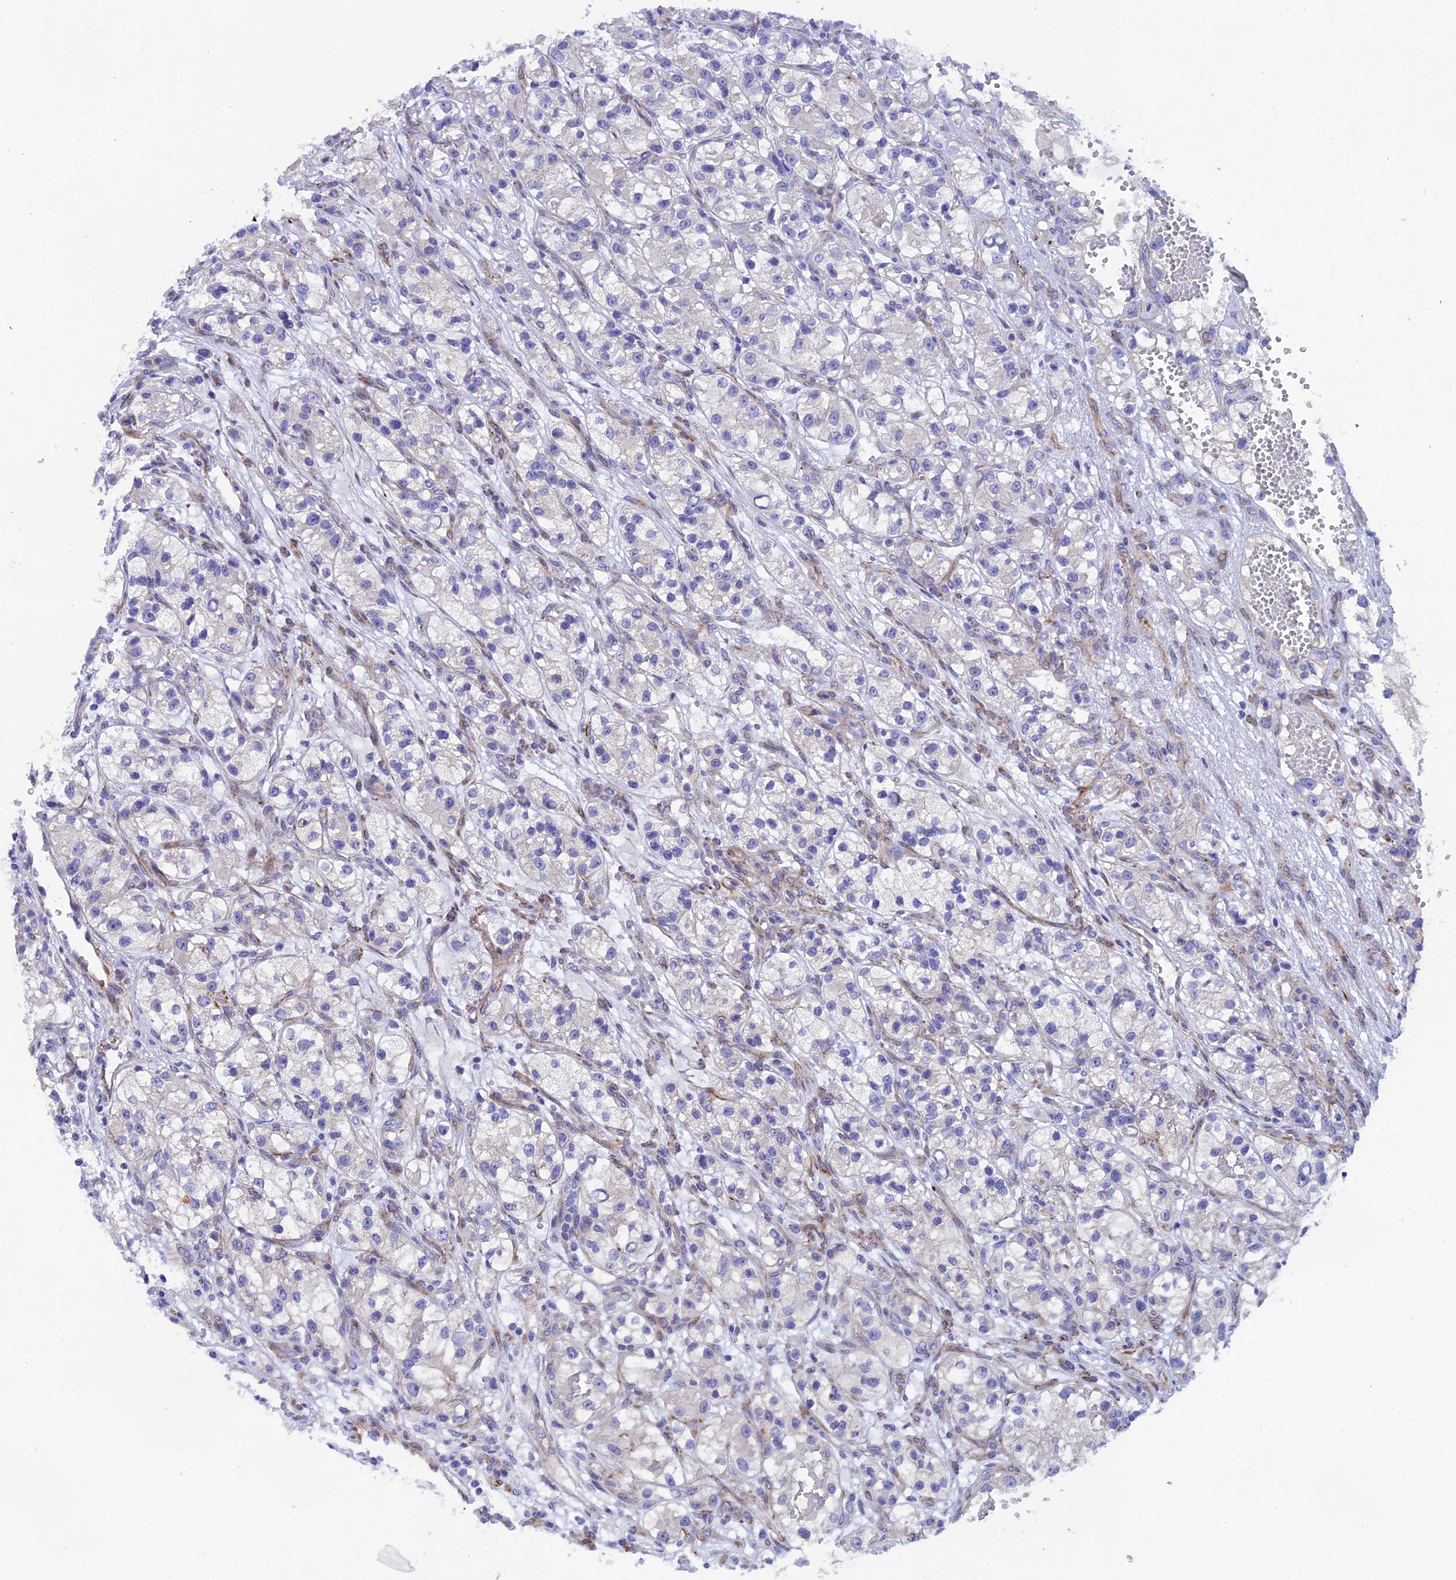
{"staining": {"intensity": "negative", "quantity": "none", "location": "none"}, "tissue": "renal cancer", "cell_type": "Tumor cells", "image_type": "cancer", "snomed": [{"axis": "morphology", "description": "Adenocarcinoma, NOS"}, {"axis": "topography", "description": "Kidney"}], "caption": "An IHC image of adenocarcinoma (renal) is shown. There is no staining in tumor cells of adenocarcinoma (renal).", "gene": "TMEM138", "patient": {"sex": "female", "age": 57}}